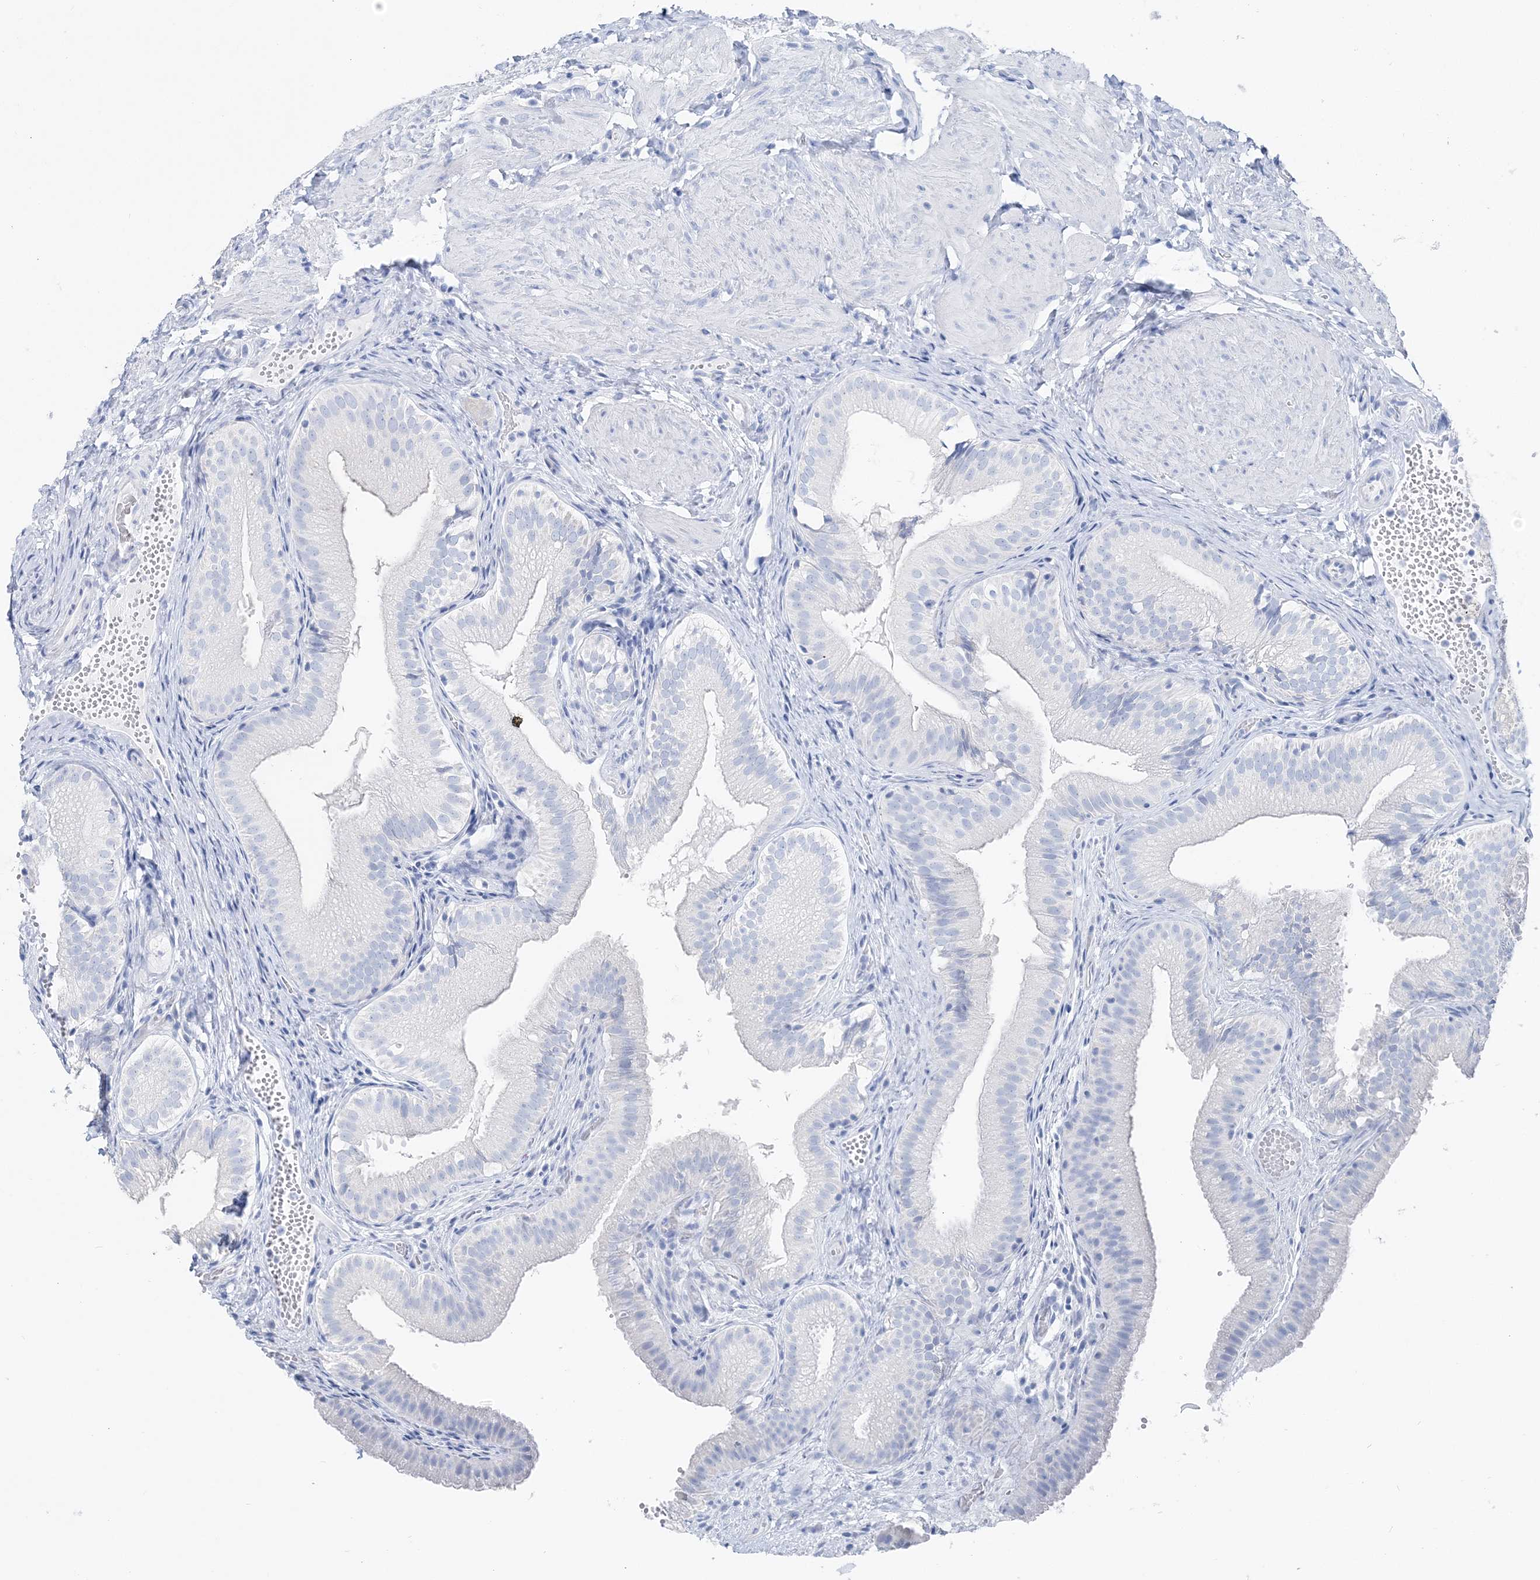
{"staining": {"intensity": "negative", "quantity": "none", "location": "none"}, "tissue": "gallbladder", "cell_type": "Glandular cells", "image_type": "normal", "snomed": [{"axis": "morphology", "description": "Normal tissue, NOS"}, {"axis": "topography", "description": "Gallbladder"}], "caption": "High power microscopy photomicrograph of an IHC micrograph of benign gallbladder, revealing no significant staining in glandular cells.", "gene": "TSPYL6", "patient": {"sex": "female", "age": 30}}